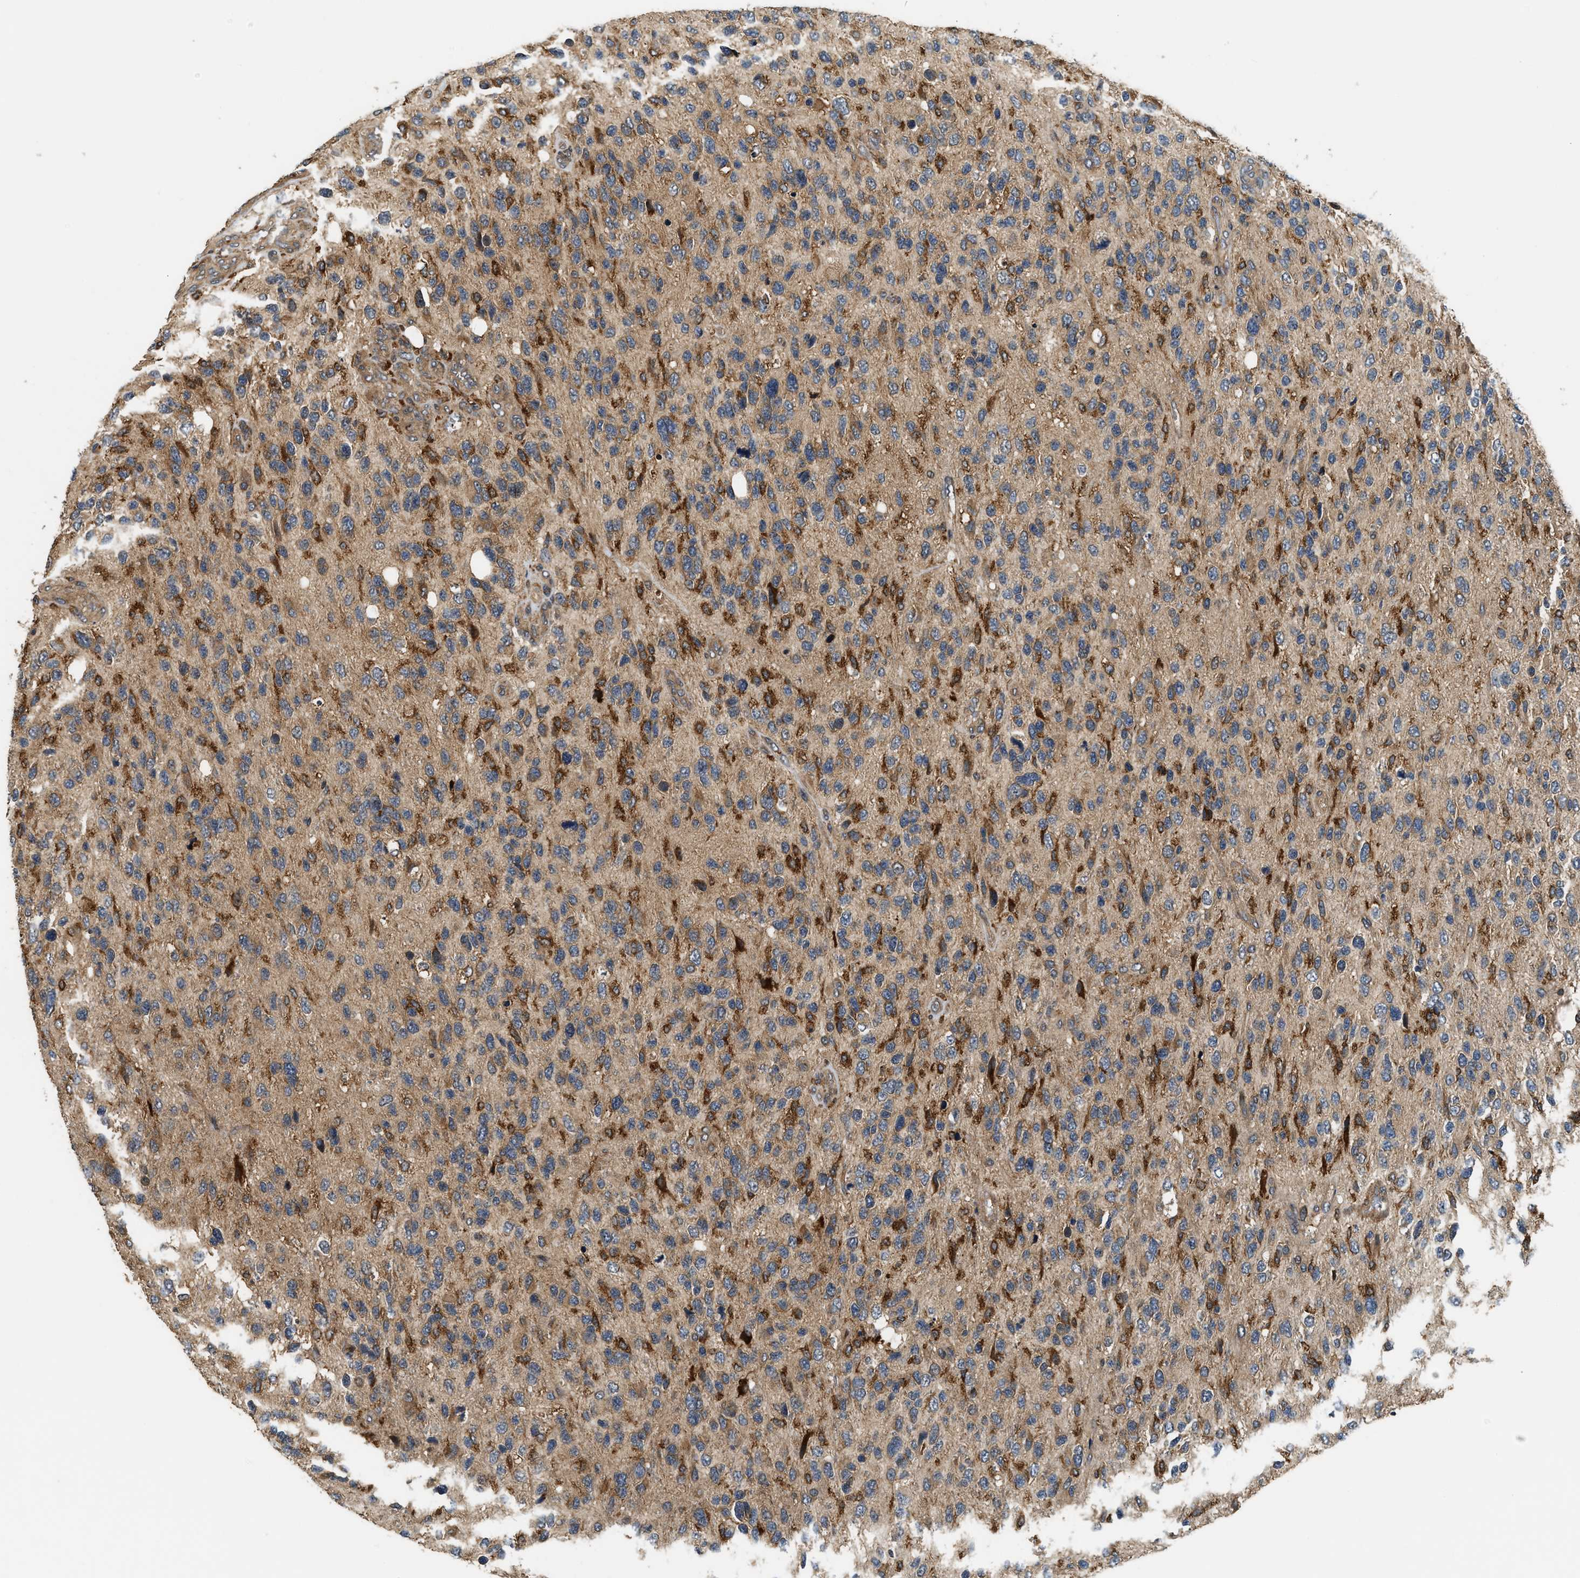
{"staining": {"intensity": "moderate", "quantity": ">75%", "location": "cytoplasmic/membranous"}, "tissue": "glioma", "cell_type": "Tumor cells", "image_type": "cancer", "snomed": [{"axis": "morphology", "description": "Glioma, malignant, High grade"}, {"axis": "topography", "description": "Brain"}], "caption": "There is medium levels of moderate cytoplasmic/membranous positivity in tumor cells of glioma, as demonstrated by immunohistochemical staining (brown color).", "gene": "SNX5", "patient": {"sex": "female", "age": 58}}